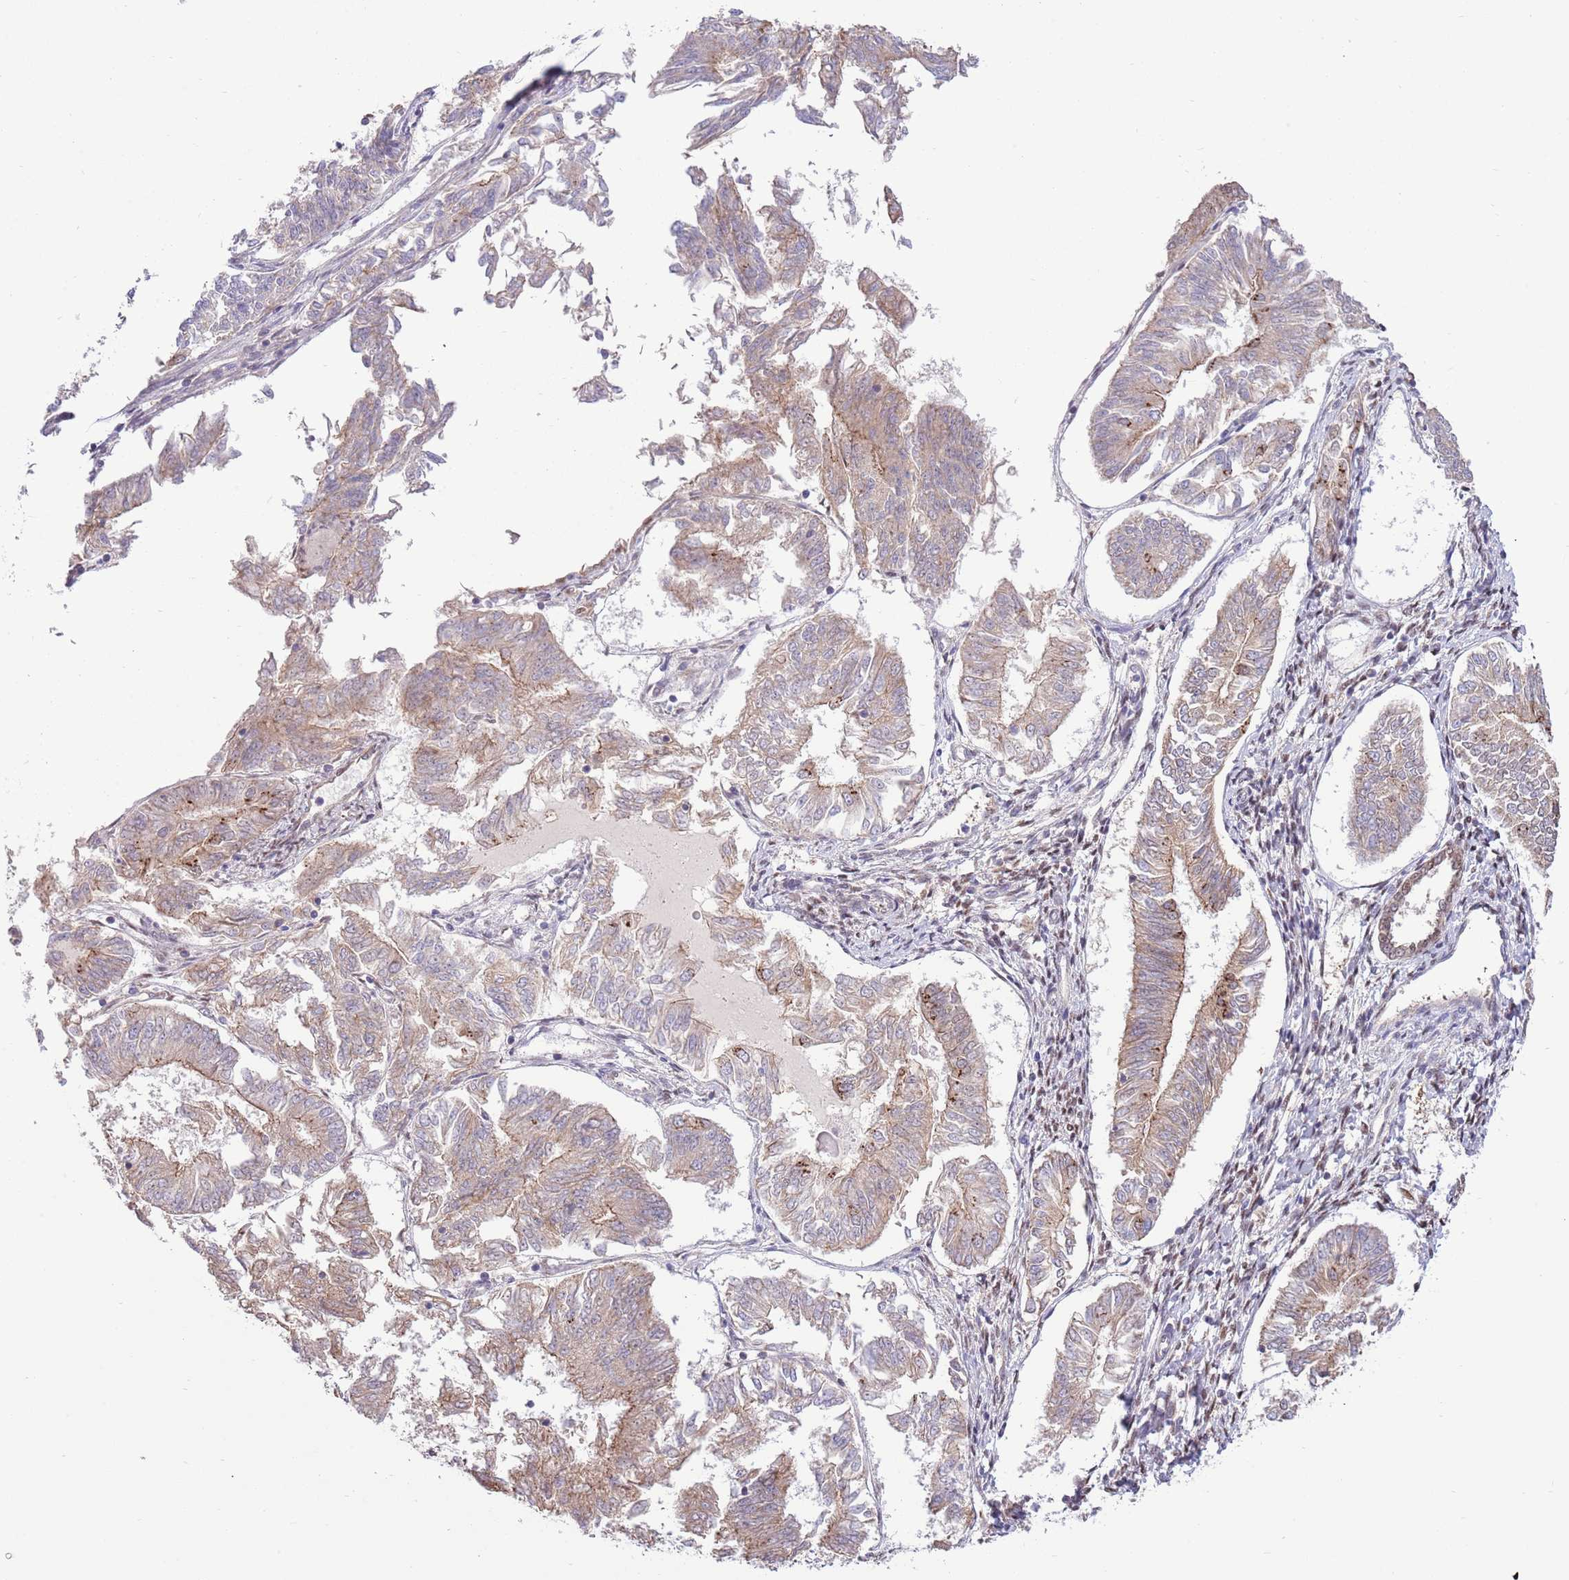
{"staining": {"intensity": "moderate", "quantity": "<25%", "location": "cytoplasmic/membranous"}, "tissue": "endometrial cancer", "cell_type": "Tumor cells", "image_type": "cancer", "snomed": [{"axis": "morphology", "description": "Adenocarcinoma, NOS"}, {"axis": "topography", "description": "Endometrium"}], "caption": "A low amount of moderate cytoplasmic/membranous positivity is appreciated in about <25% of tumor cells in endometrial adenocarcinoma tissue. (IHC, brightfield microscopy, high magnification).", "gene": "ARL2BP", "patient": {"sex": "female", "age": 58}}